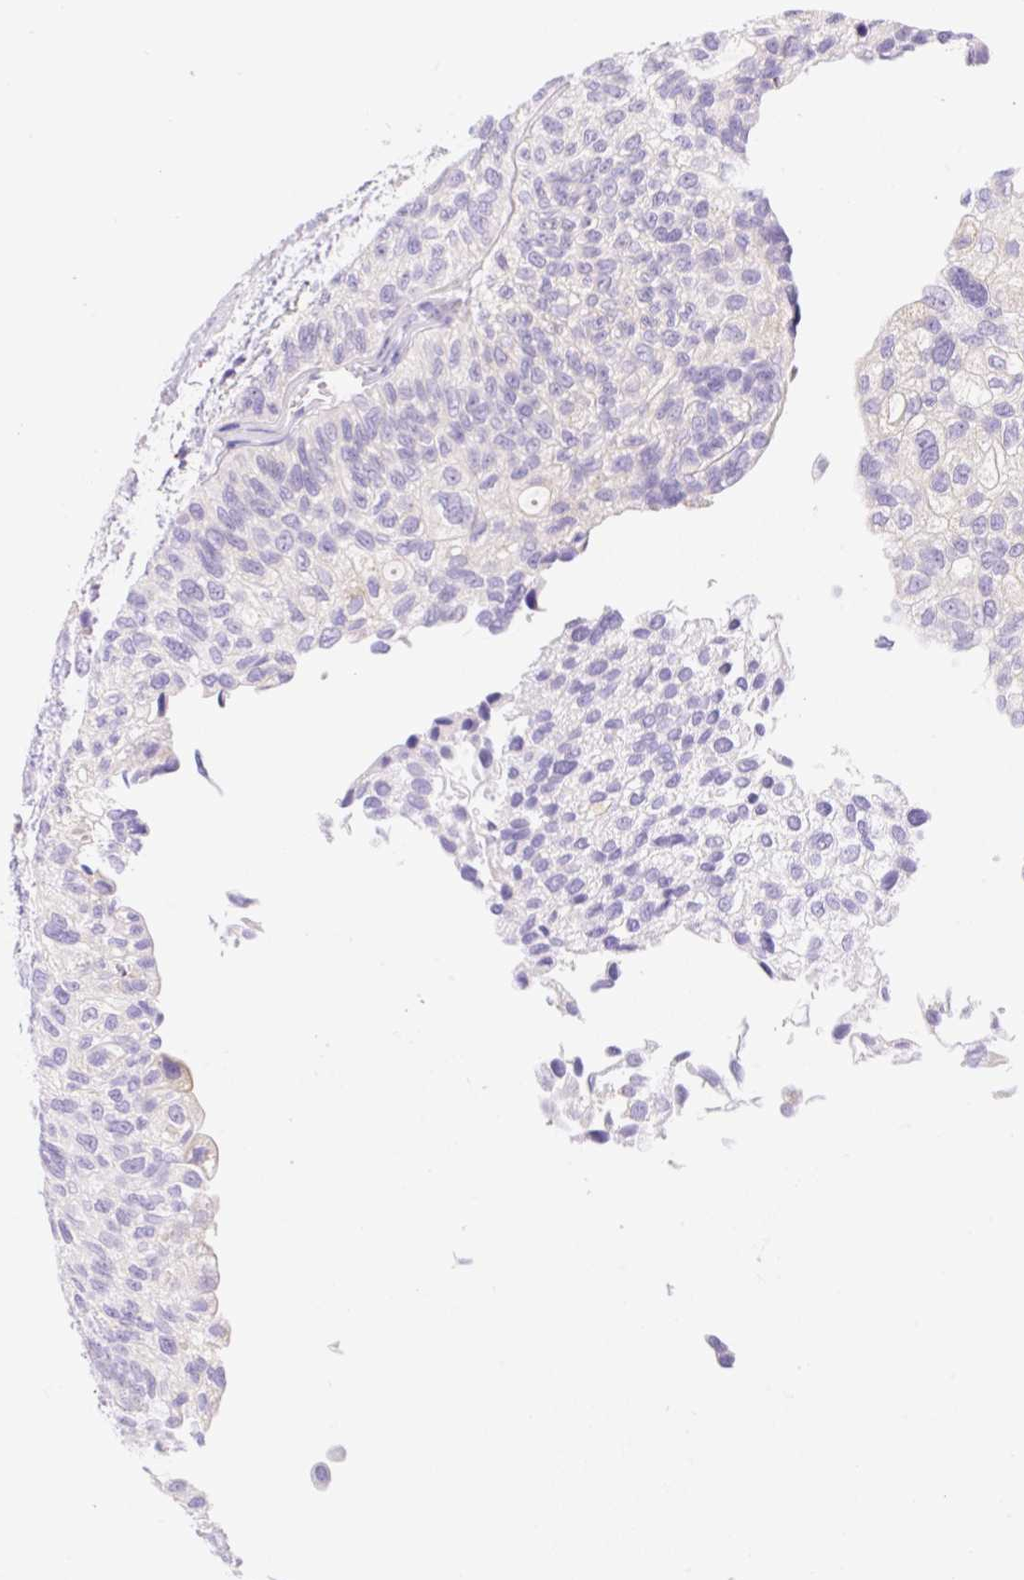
{"staining": {"intensity": "negative", "quantity": "none", "location": "none"}, "tissue": "urothelial cancer", "cell_type": "Tumor cells", "image_type": "cancer", "snomed": [{"axis": "morphology", "description": "Urothelial carcinoma, NOS"}, {"axis": "topography", "description": "Urinary bladder"}], "caption": "Tumor cells show no significant protein staining in transitional cell carcinoma.", "gene": "DENND5A", "patient": {"sex": "male", "age": 87}}